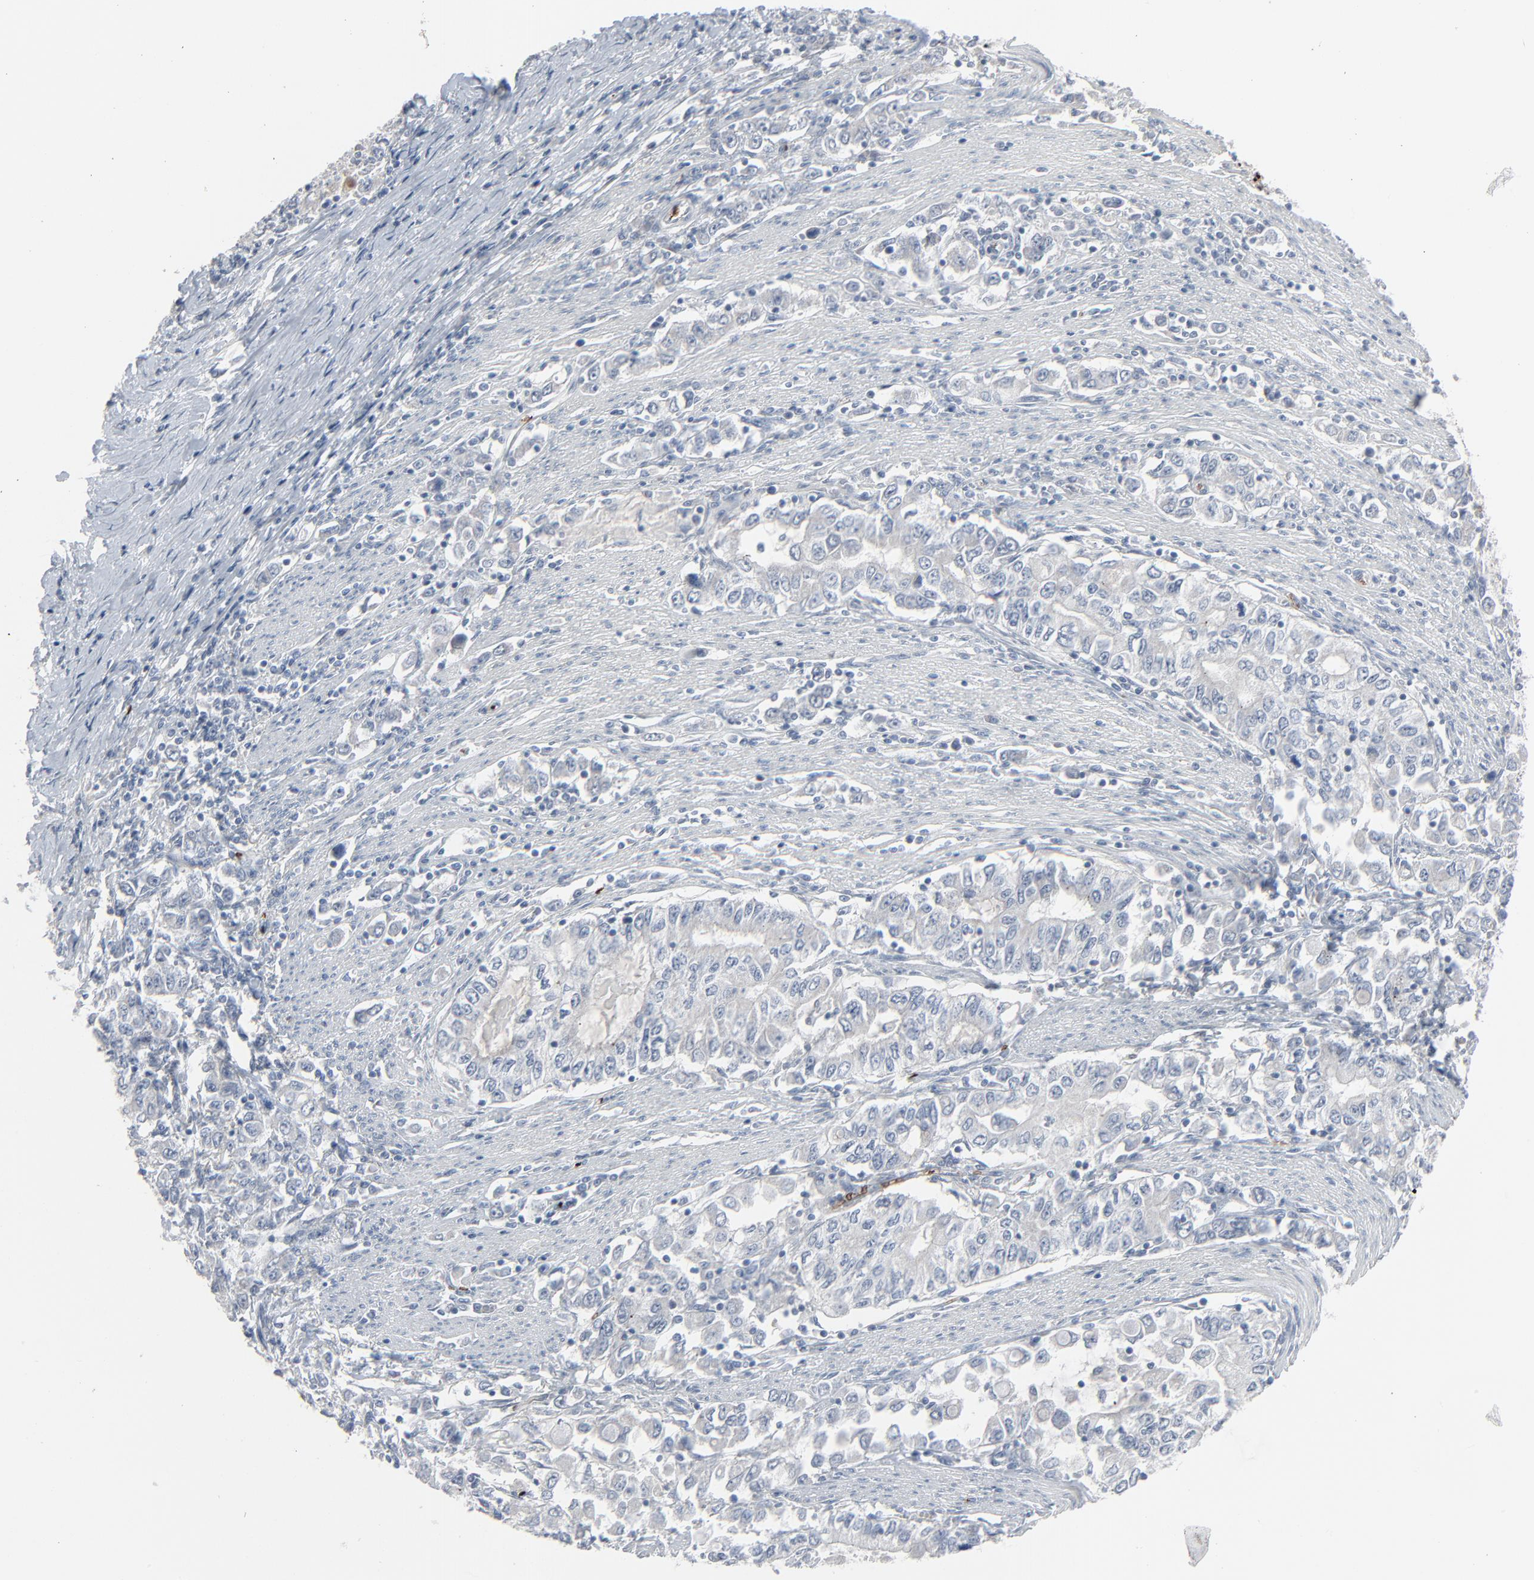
{"staining": {"intensity": "negative", "quantity": "none", "location": "none"}, "tissue": "stomach cancer", "cell_type": "Tumor cells", "image_type": "cancer", "snomed": [{"axis": "morphology", "description": "Adenocarcinoma, NOS"}, {"axis": "topography", "description": "Stomach, lower"}], "caption": "Micrograph shows no significant protein positivity in tumor cells of adenocarcinoma (stomach).", "gene": "SAGE1", "patient": {"sex": "female", "age": 72}}